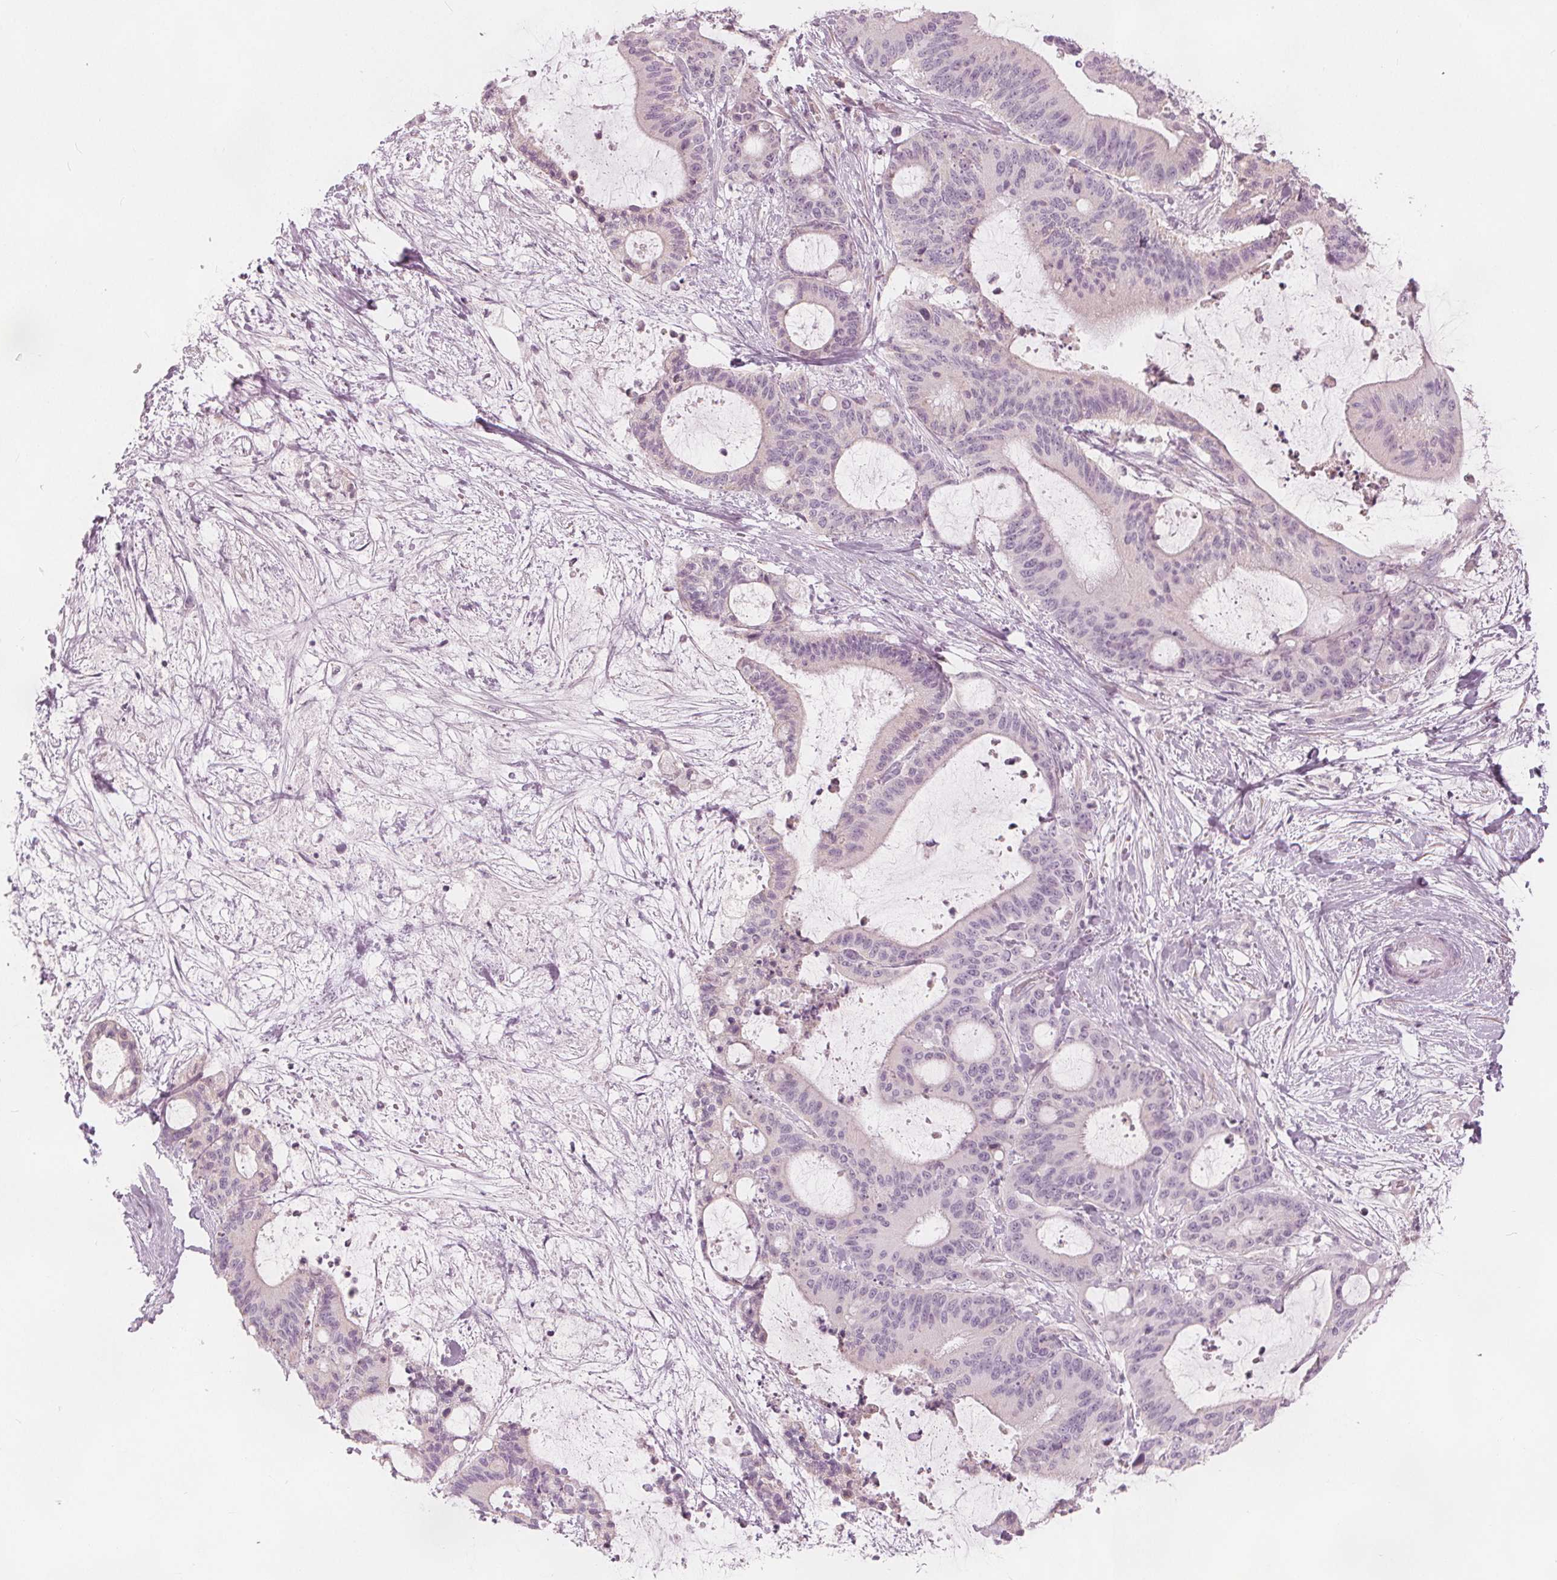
{"staining": {"intensity": "negative", "quantity": "none", "location": "none"}, "tissue": "liver cancer", "cell_type": "Tumor cells", "image_type": "cancer", "snomed": [{"axis": "morphology", "description": "Cholangiocarcinoma"}, {"axis": "topography", "description": "Liver"}], "caption": "Tumor cells show no significant positivity in liver cancer (cholangiocarcinoma). Nuclei are stained in blue.", "gene": "BRSK1", "patient": {"sex": "female", "age": 73}}